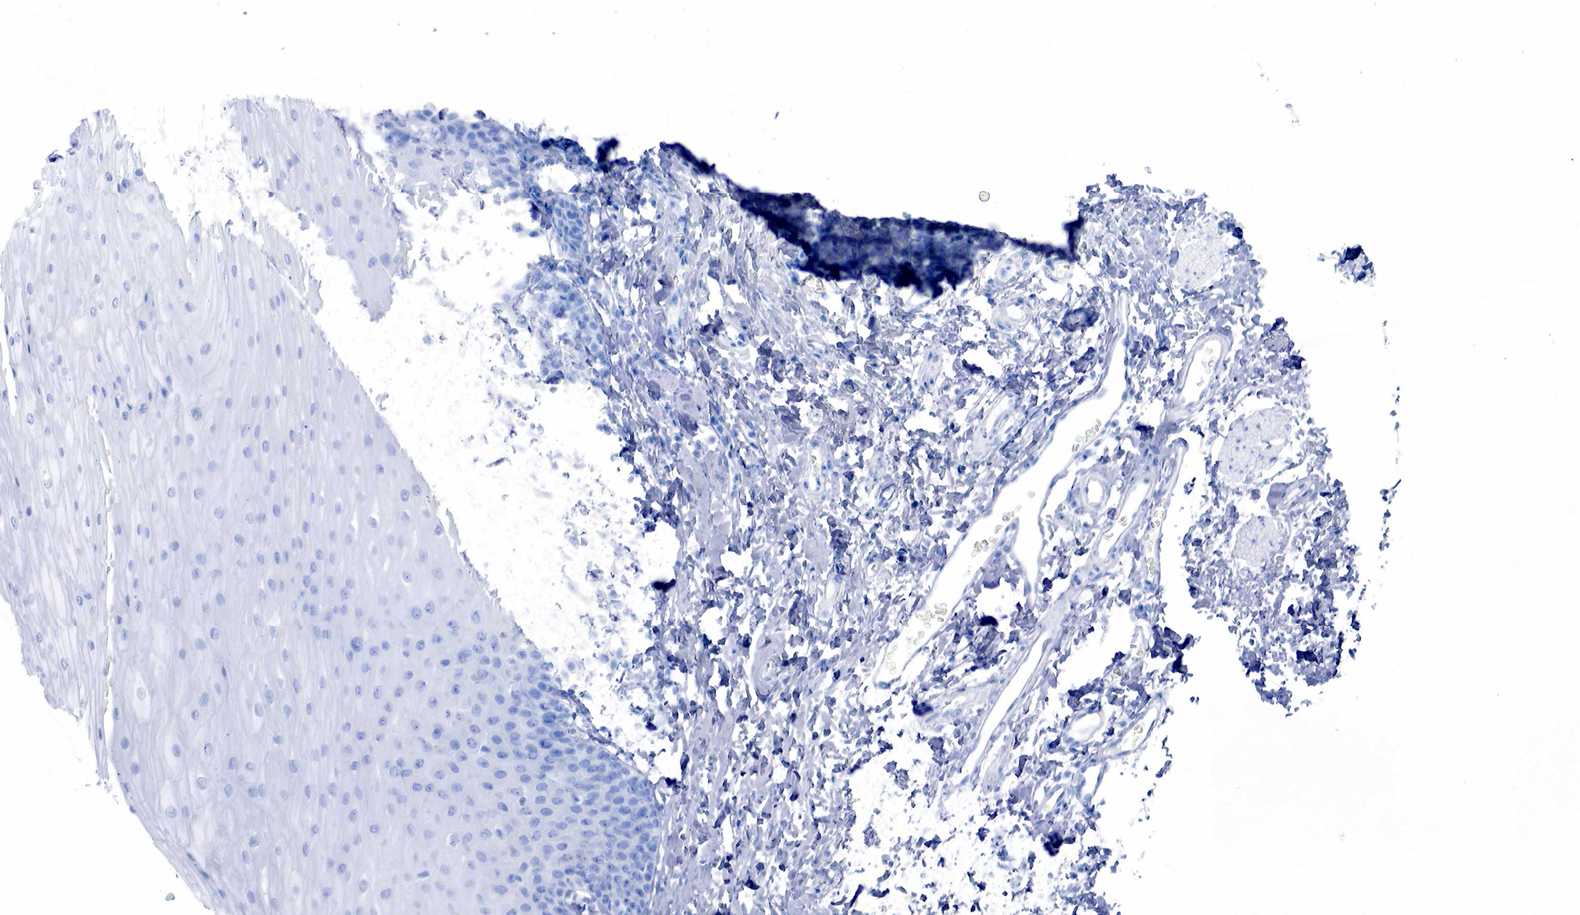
{"staining": {"intensity": "negative", "quantity": "none", "location": "none"}, "tissue": "esophagus", "cell_type": "Squamous epithelial cells", "image_type": "normal", "snomed": [{"axis": "morphology", "description": "Normal tissue, NOS"}, {"axis": "topography", "description": "Esophagus"}], "caption": "The IHC image has no significant expression in squamous epithelial cells of esophagus.", "gene": "ESR1", "patient": {"sex": "male", "age": 70}}